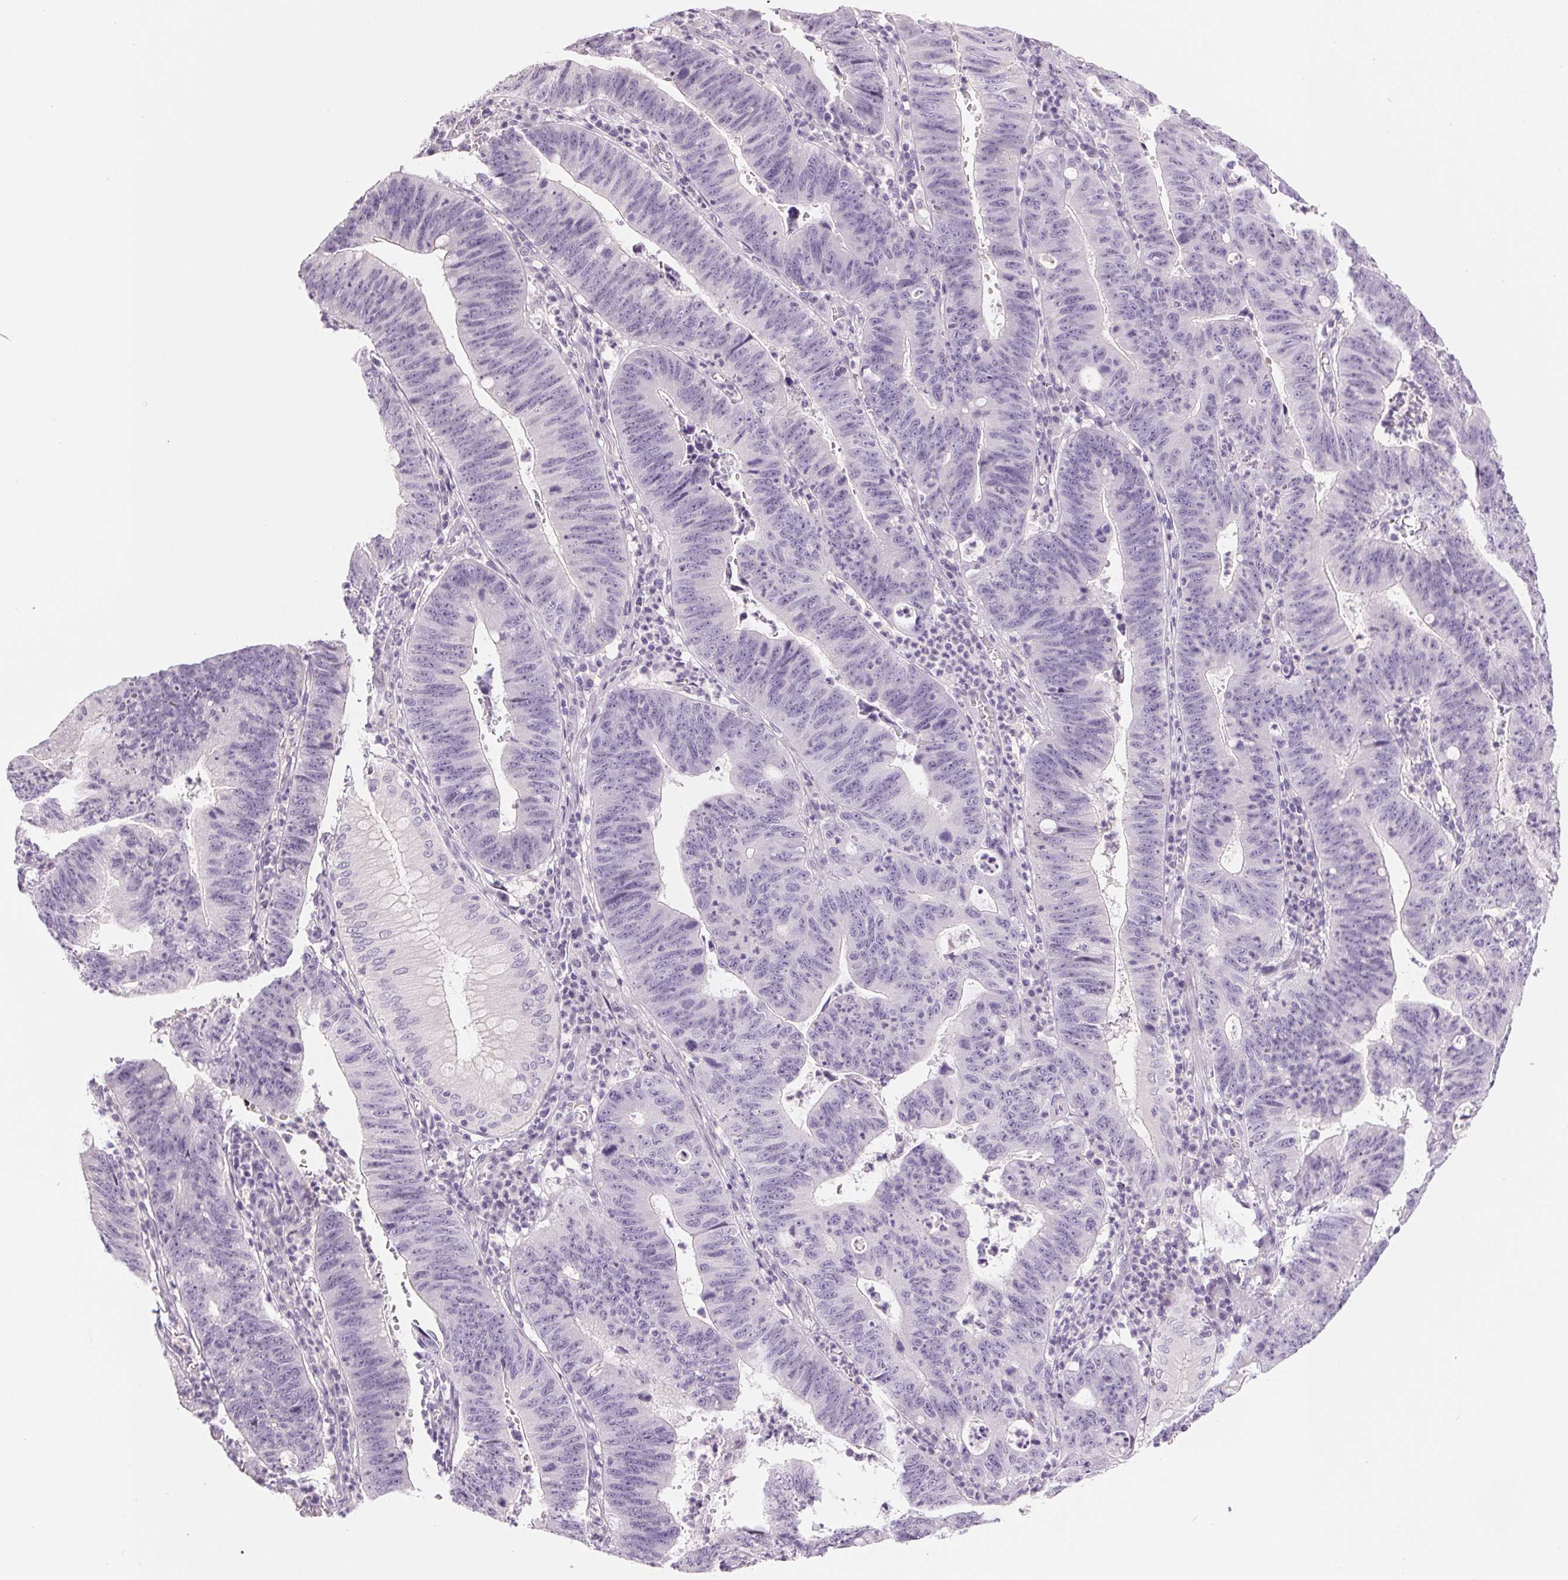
{"staining": {"intensity": "negative", "quantity": "none", "location": "none"}, "tissue": "stomach cancer", "cell_type": "Tumor cells", "image_type": "cancer", "snomed": [{"axis": "morphology", "description": "Adenocarcinoma, NOS"}, {"axis": "topography", "description": "Stomach"}], "caption": "Stomach cancer was stained to show a protein in brown. There is no significant positivity in tumor cells.", "gene": "CCDC168", "patient": {"sex": "male", "age": 59}}